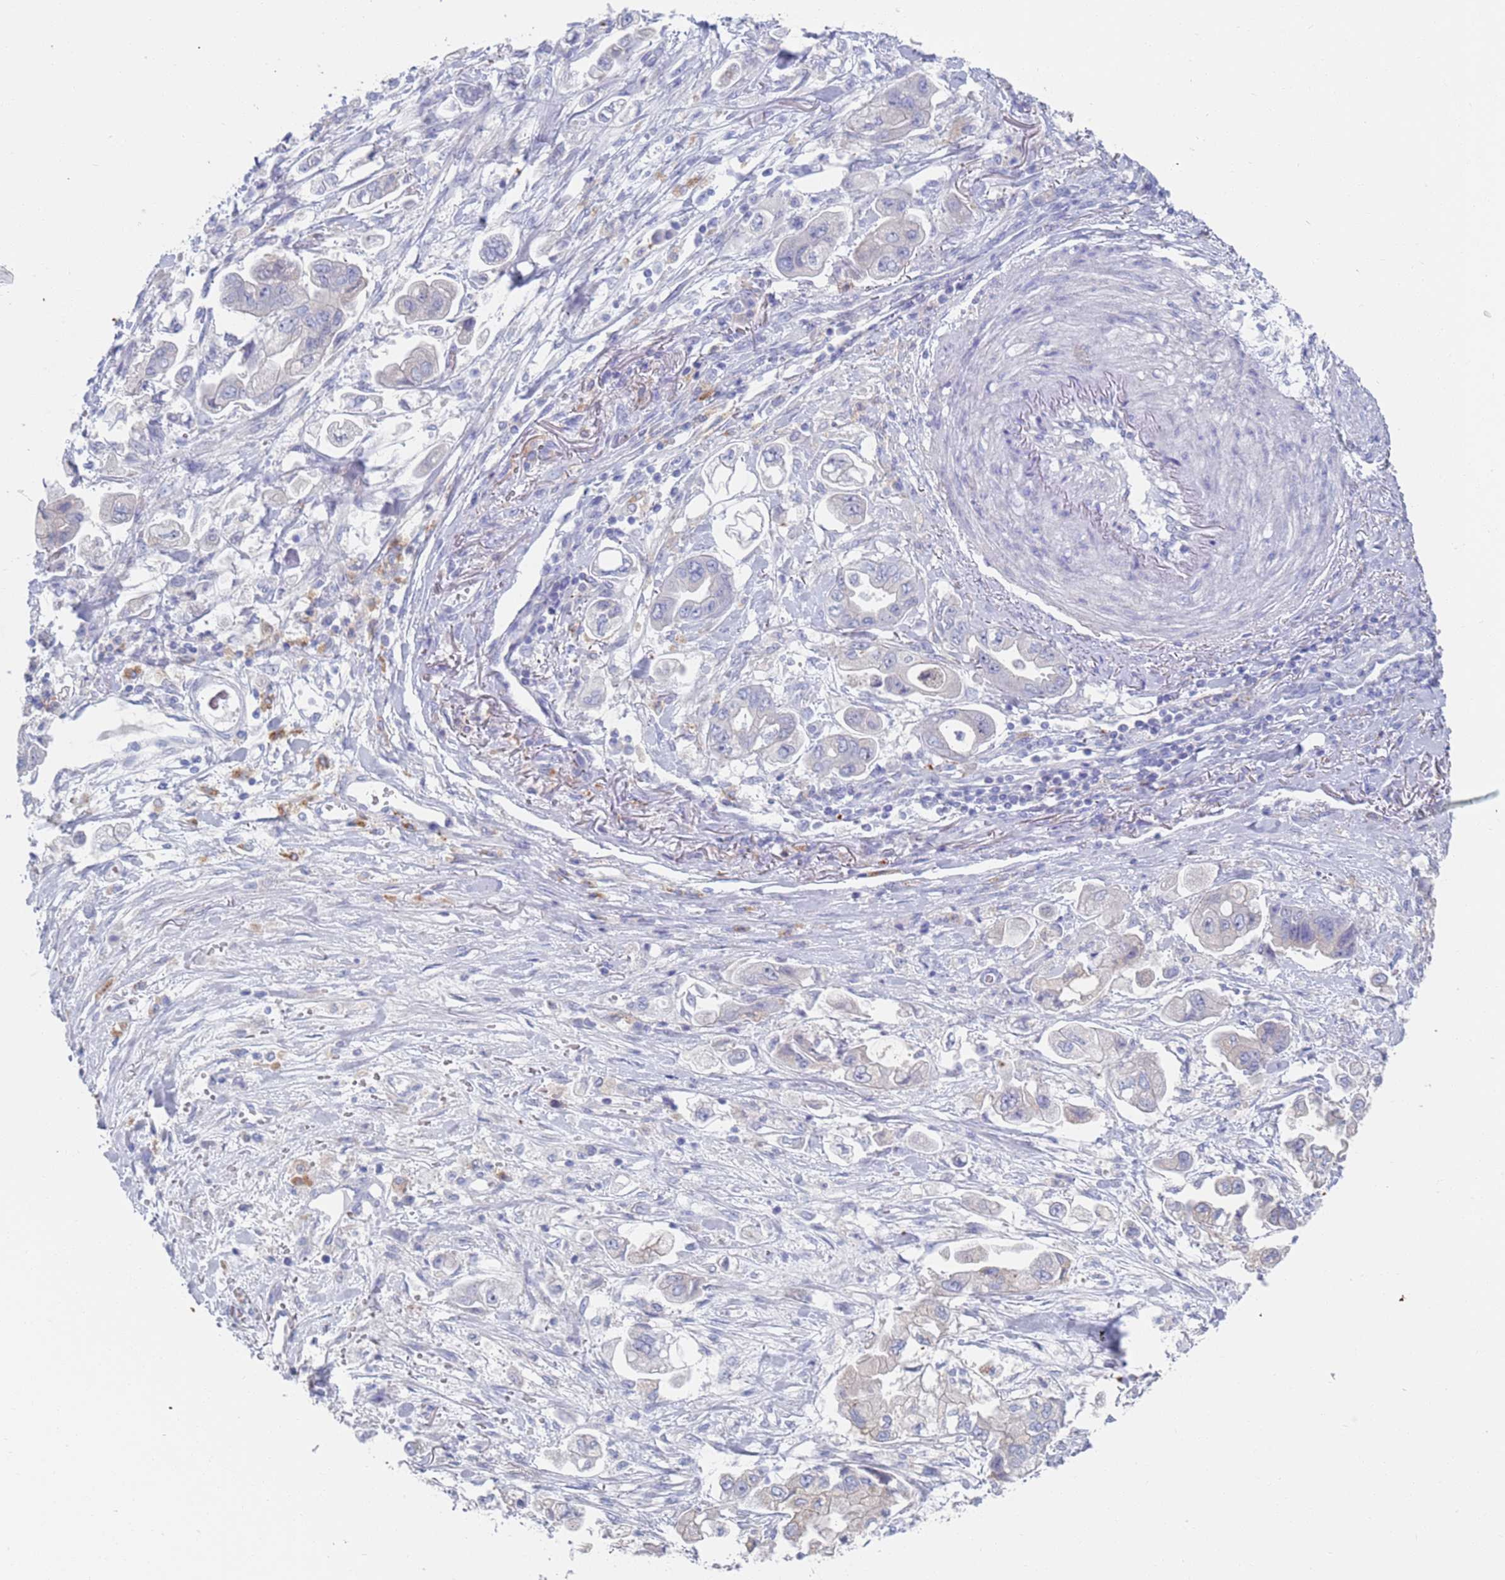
{"staining": {"intensity": "negative", "quantity": "none", "location": "none"}, "tissue": "stomach cancer", "cell_type": "Tumor cells", "image_type": "cancer", "snomed": [{"axis": "morphology", "description": "Adenocarcinoma, NOS"}, {"axis": "topography", "description": "Stomach"}], "caption": "Micrograph shows no protein expression in tumor cells of stomach adenocarcinoma tissue. Brightfield microscopy of IHC stained with DAB (brown) and hematoxylin (blue), captured at high magnification.", "gene": "FUCA1", "patient": {"sex": "male", "age": 62}}